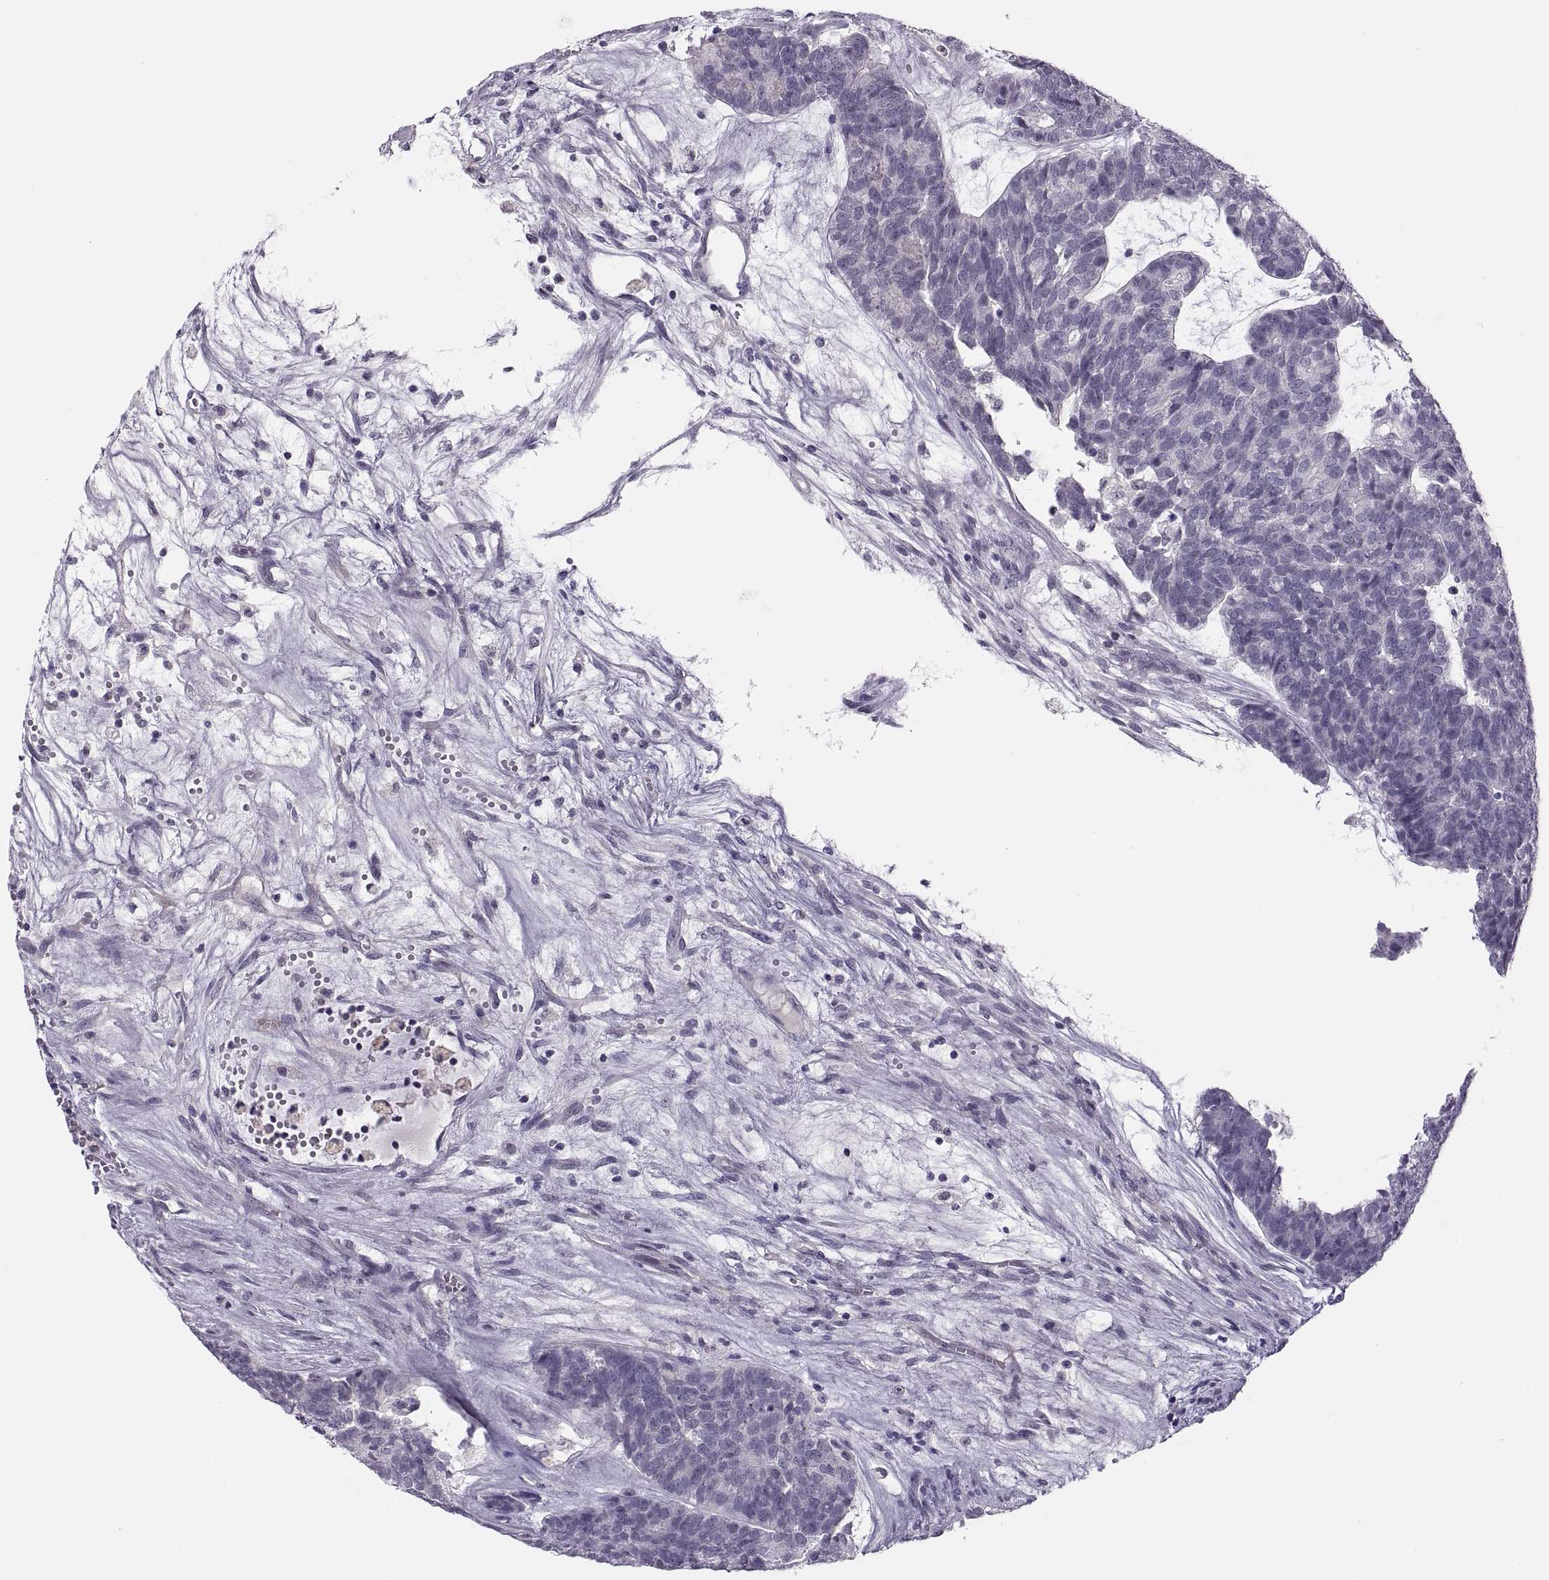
{"staining": {"intensity": "negative", "quantity": "none", "location": "none"}, "tissue": "head and neck cancer", "cell_type": "Tumor cells", "image_type": "cancer", "snomed": [{"axis": "morphology", "description": "Adenocarcinoma, NOS"}, {"axis": "topography", "description": "Head-Neck"}], "caption": "A high-resolution micrograph shows IHC staining of head and neck cancer, which displays no significant staining in tumor cells.", "gene": "CHCT1", "patient": {"sex": "female", "age": 81}}